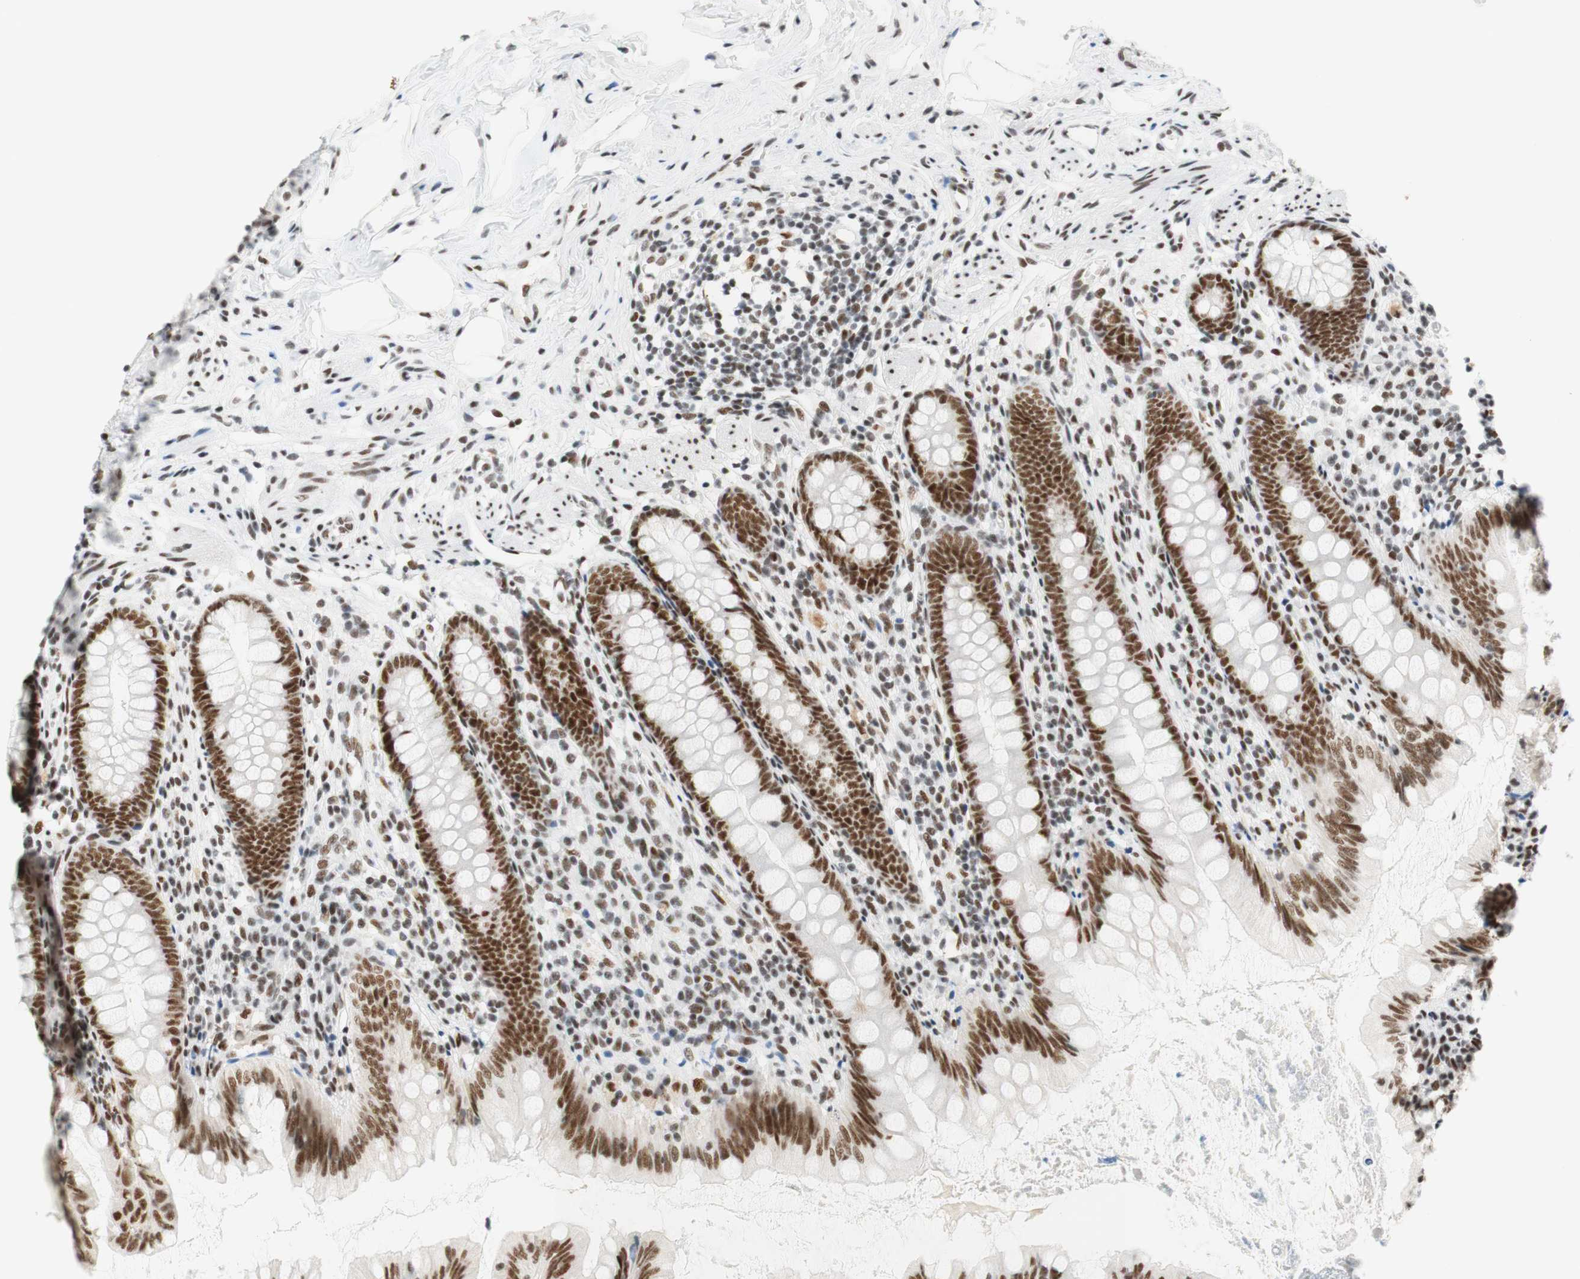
{"staining": {"intensity": "moderate", "quantity": ">75%", "location": "nuclear"}, "tissue": "appendix", "cell_type": "Glandular cells", "image_type": "normal", "snomed": [{"axis": "morphology", "description": "Normal tissue, NOS"}, {"axis": "topography", "description": "Appendix"}], "caption": "Immunohistochemical staining of unremarkable human appendix shows moderate nuclear protein positivity in about >75% of glandular cells.", "gene": "RNF20", "patient": {"sex": "female", "age": 77}}